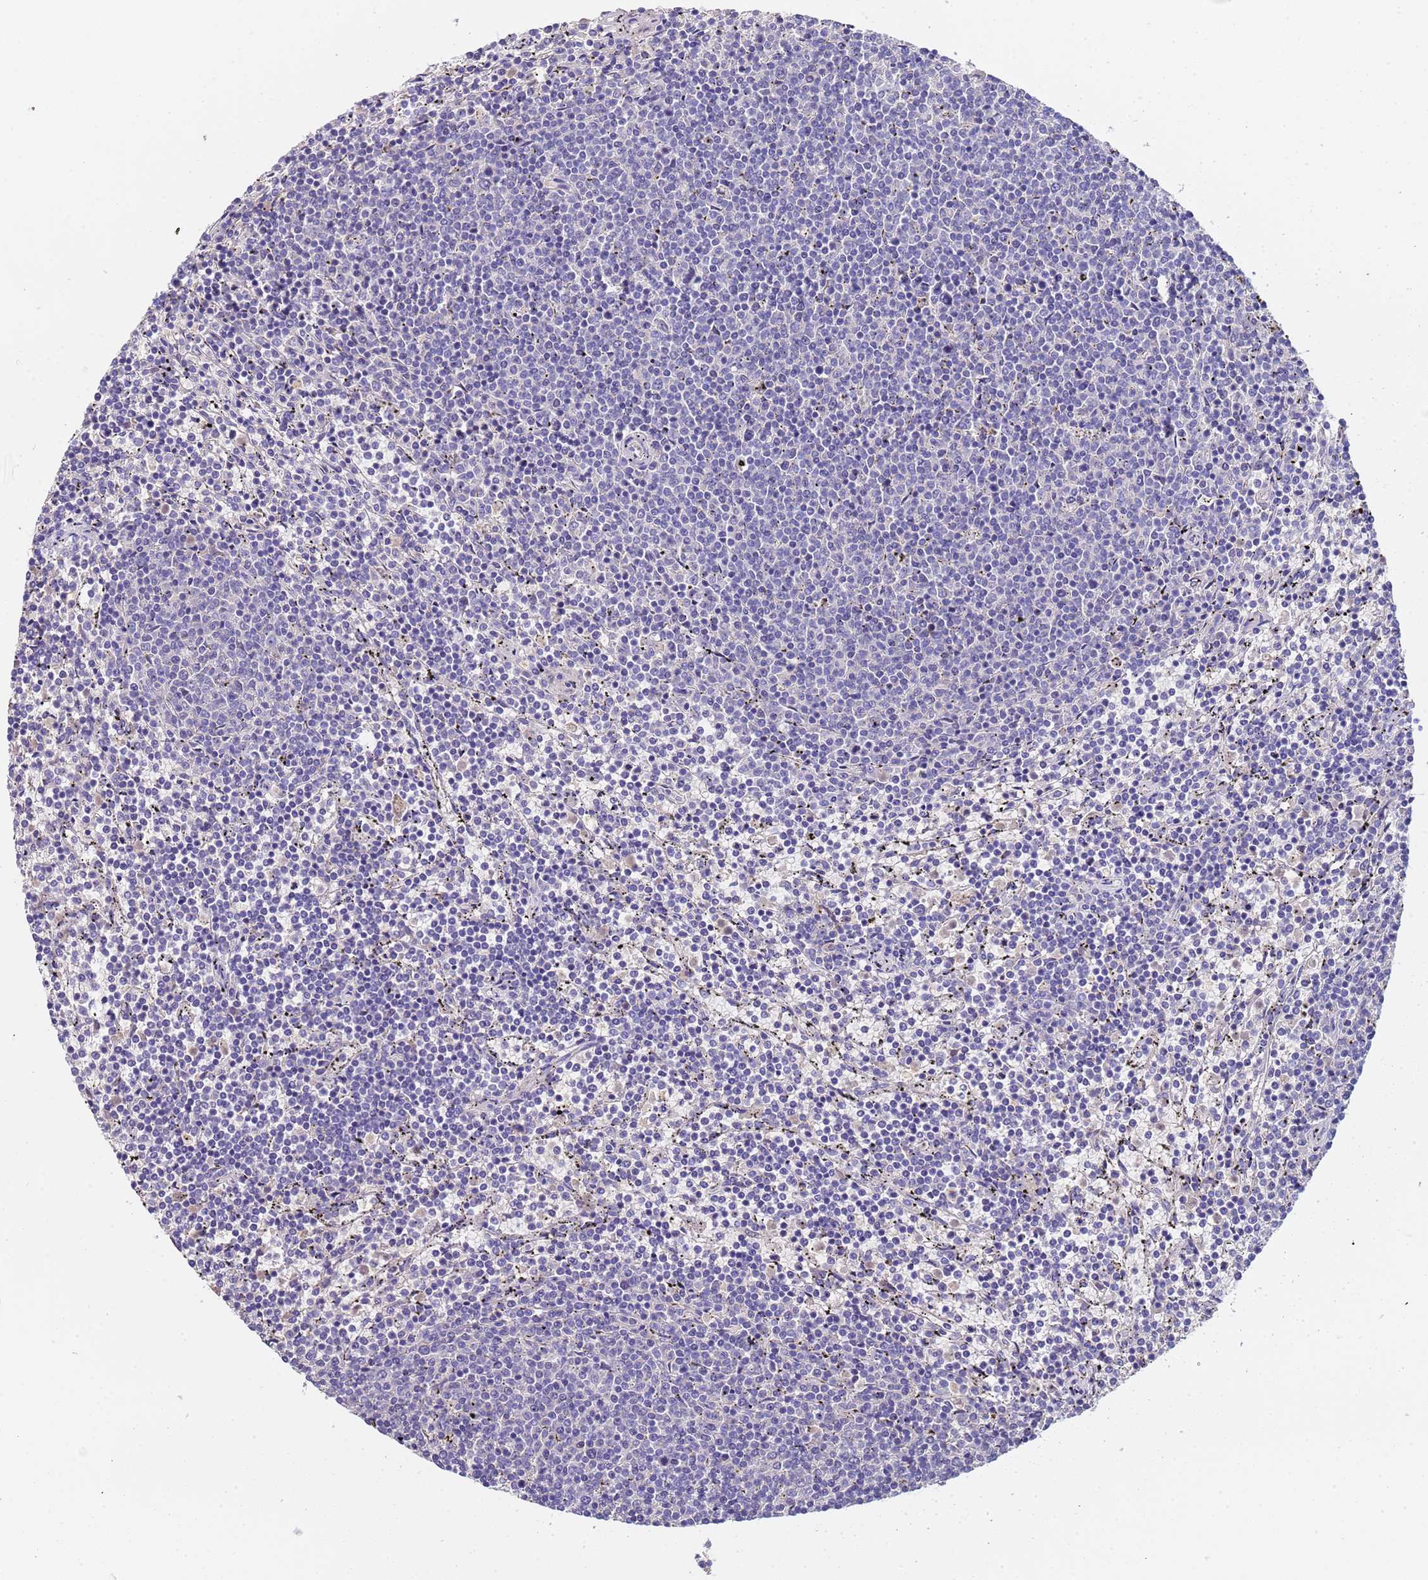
{"staining": {"intensity": "negative", "quantity": "none", "location": "none"}, "tissue": "lymphoma", "cell_type": "Tumor cells", "image_type": "cancer", "snomed": [{"axis": "morphology", "description": "Malignant lymphoma, non-Hodgkin's type, Low grade"}, {"axis": "topography", "description": "Spleen"}], "caption": "Protein analysis of lymphoma shows no significant expression in tumor cells. The staining was performed using DAB (3,3'-diaminobenzidine) to visualize the protein expression in brown, while the nuclei were stained in blue with hematoxylin (Magnification: 20x).", "gene": "SLC24A3", "patient": {"sex": "female", "age": 50}}